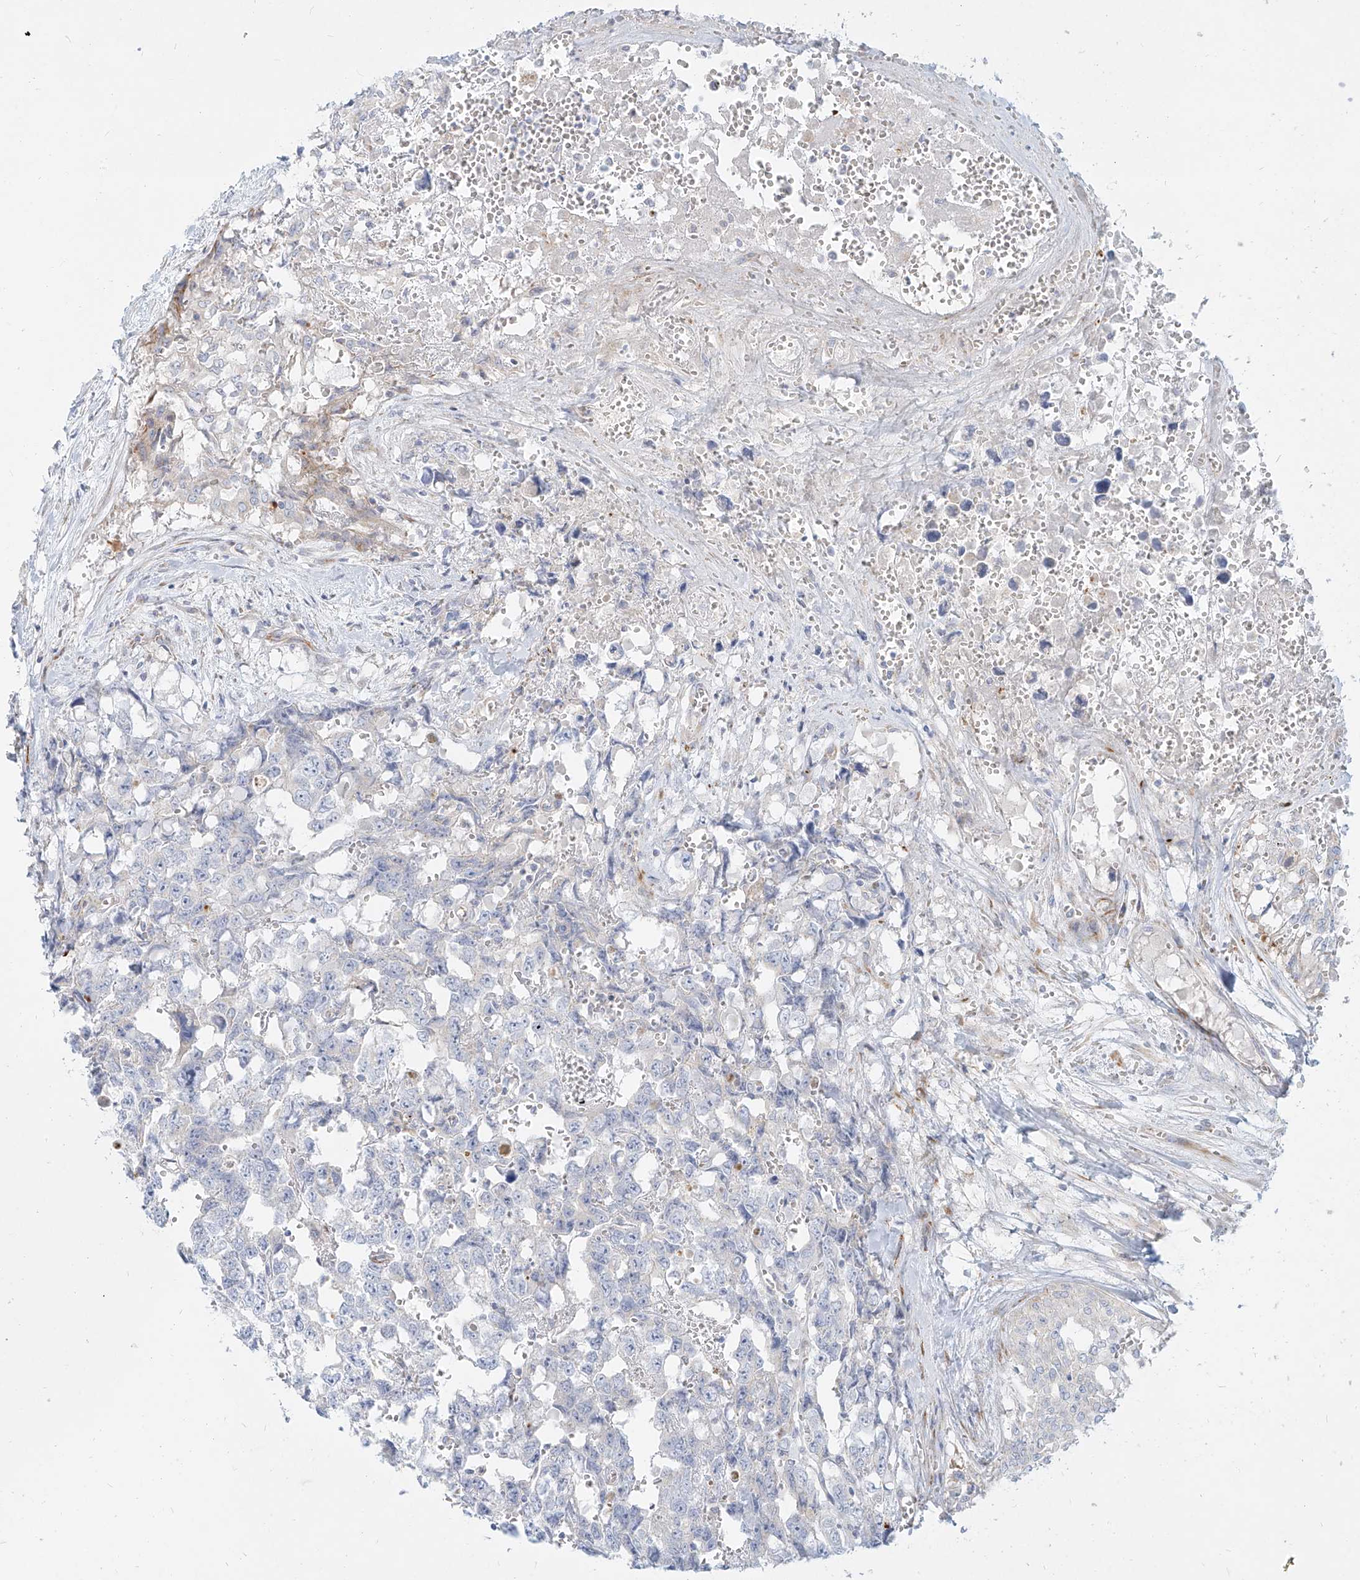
{"staining": {"intensity": "negative", "quantity": "none", "location": "none"}, "tissue": "testis cancer", "cell_type": "Tumor cells", "image_type": "cancer", "snomed": [{"axis": "morphology", "description": "Carcinoma, Embryonal, NOS"}, {"axis": "topography", "description": "Testis"}], "caption": "Tumor cells are negative for brown protein staining in embryonal carcinoma (testis). Brightfield microscopy of IHC stained with DAB (brown) and hematoxylin (blue), captured at high magnification.", "gene": "MTX2", "patient": {"sex": "male", "age": 31}}